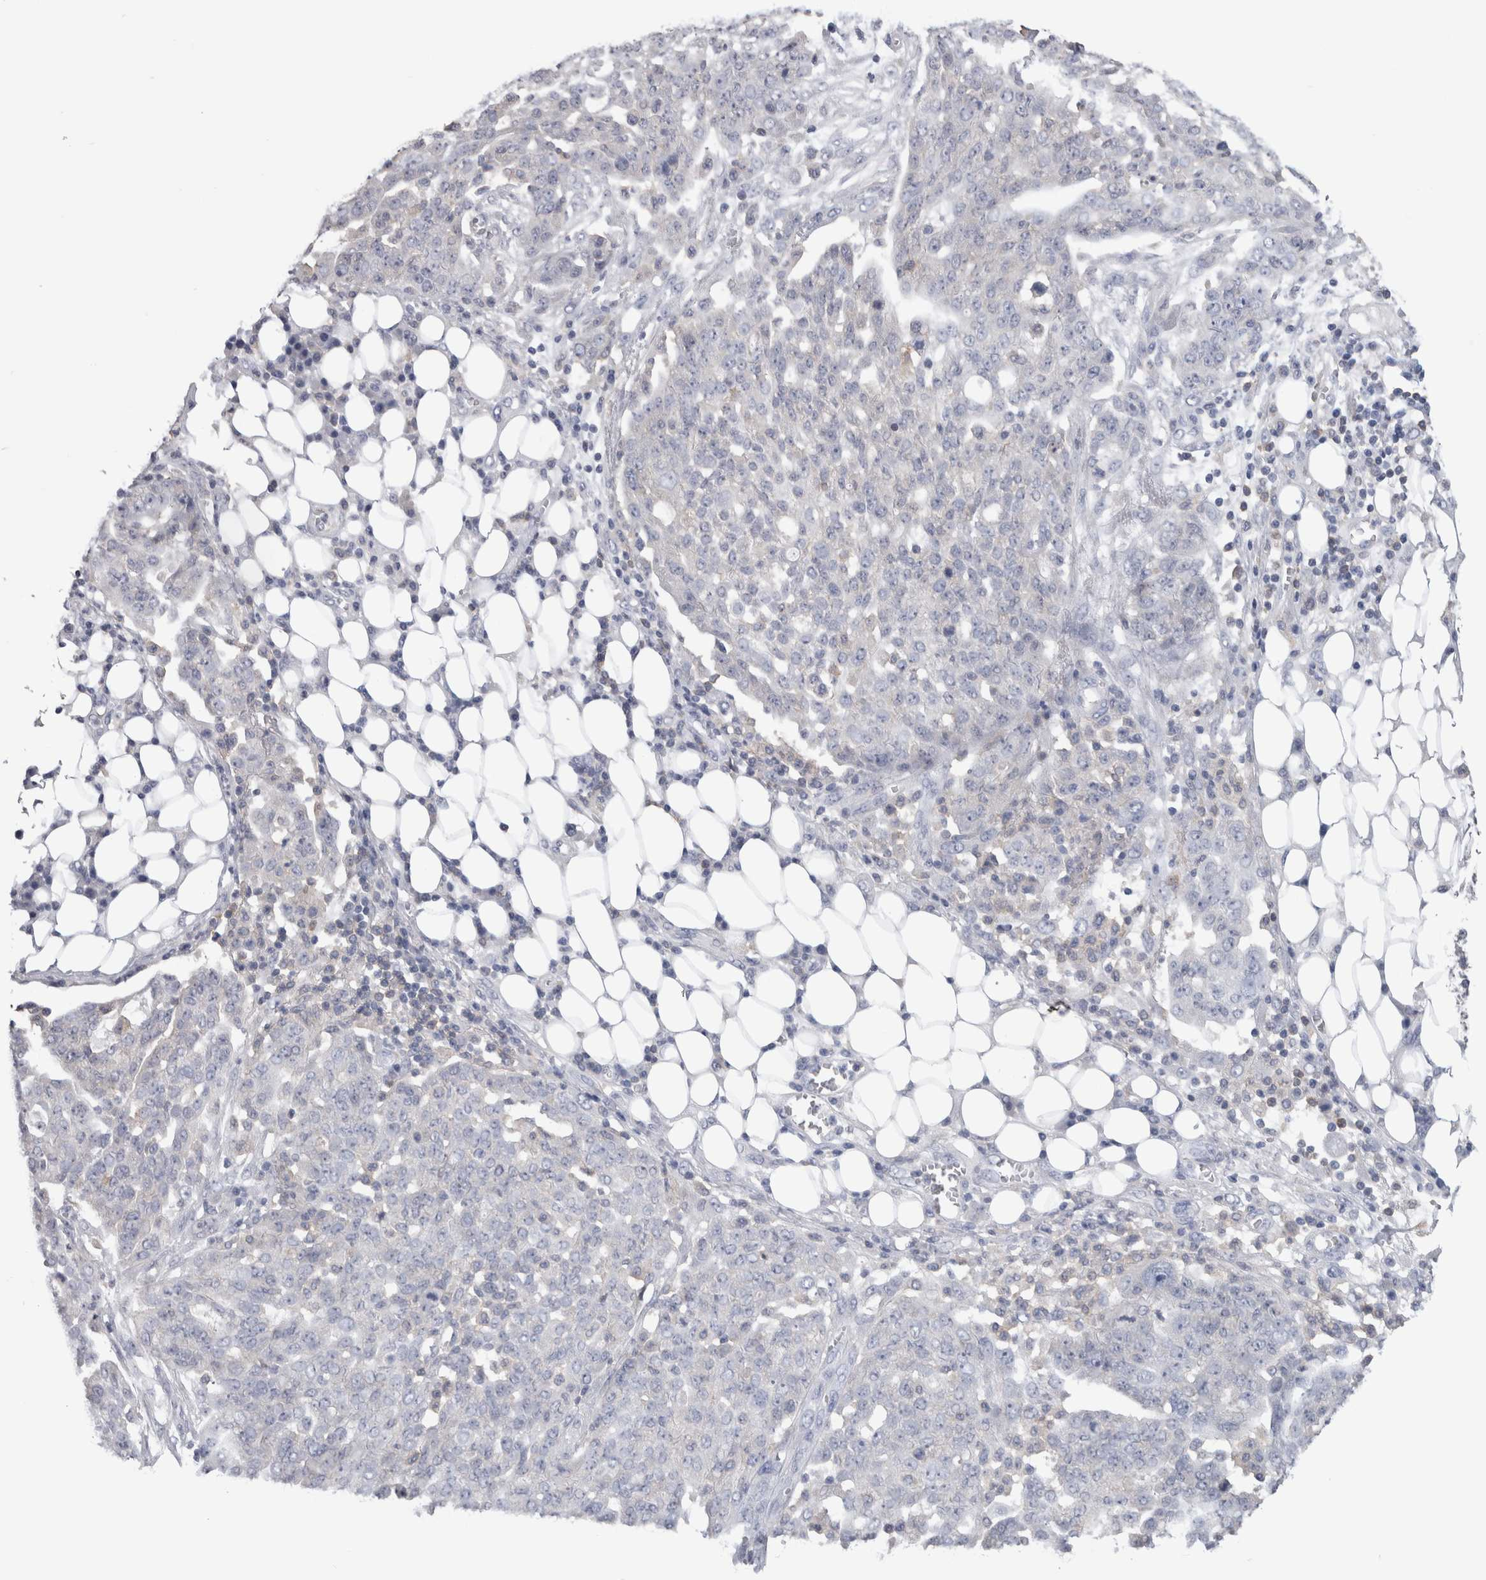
{"staining": {"intensity": "negative", "quantity": "none", "location": "none"}, "tissue": "ovarian cancer", "cell_type": "Tumor cells", "image_type": "cancer", "snomed": [{"axis": "morphology", "description": "Cystadenocarcinoma, serous, NOS"}, {"axis": "topography", "description": "Soft tissue"}, {"axis": "topography", "description": "Ovary"}], "caption": "Immunohistochemistry (IHC) image of human serous cystadenocarcinoma (ovarian) stained for a protein (brown), which shows no staining in tumor cells.", "gene": "SCRN1", "patient": {"sex": "female", "age": 57}}